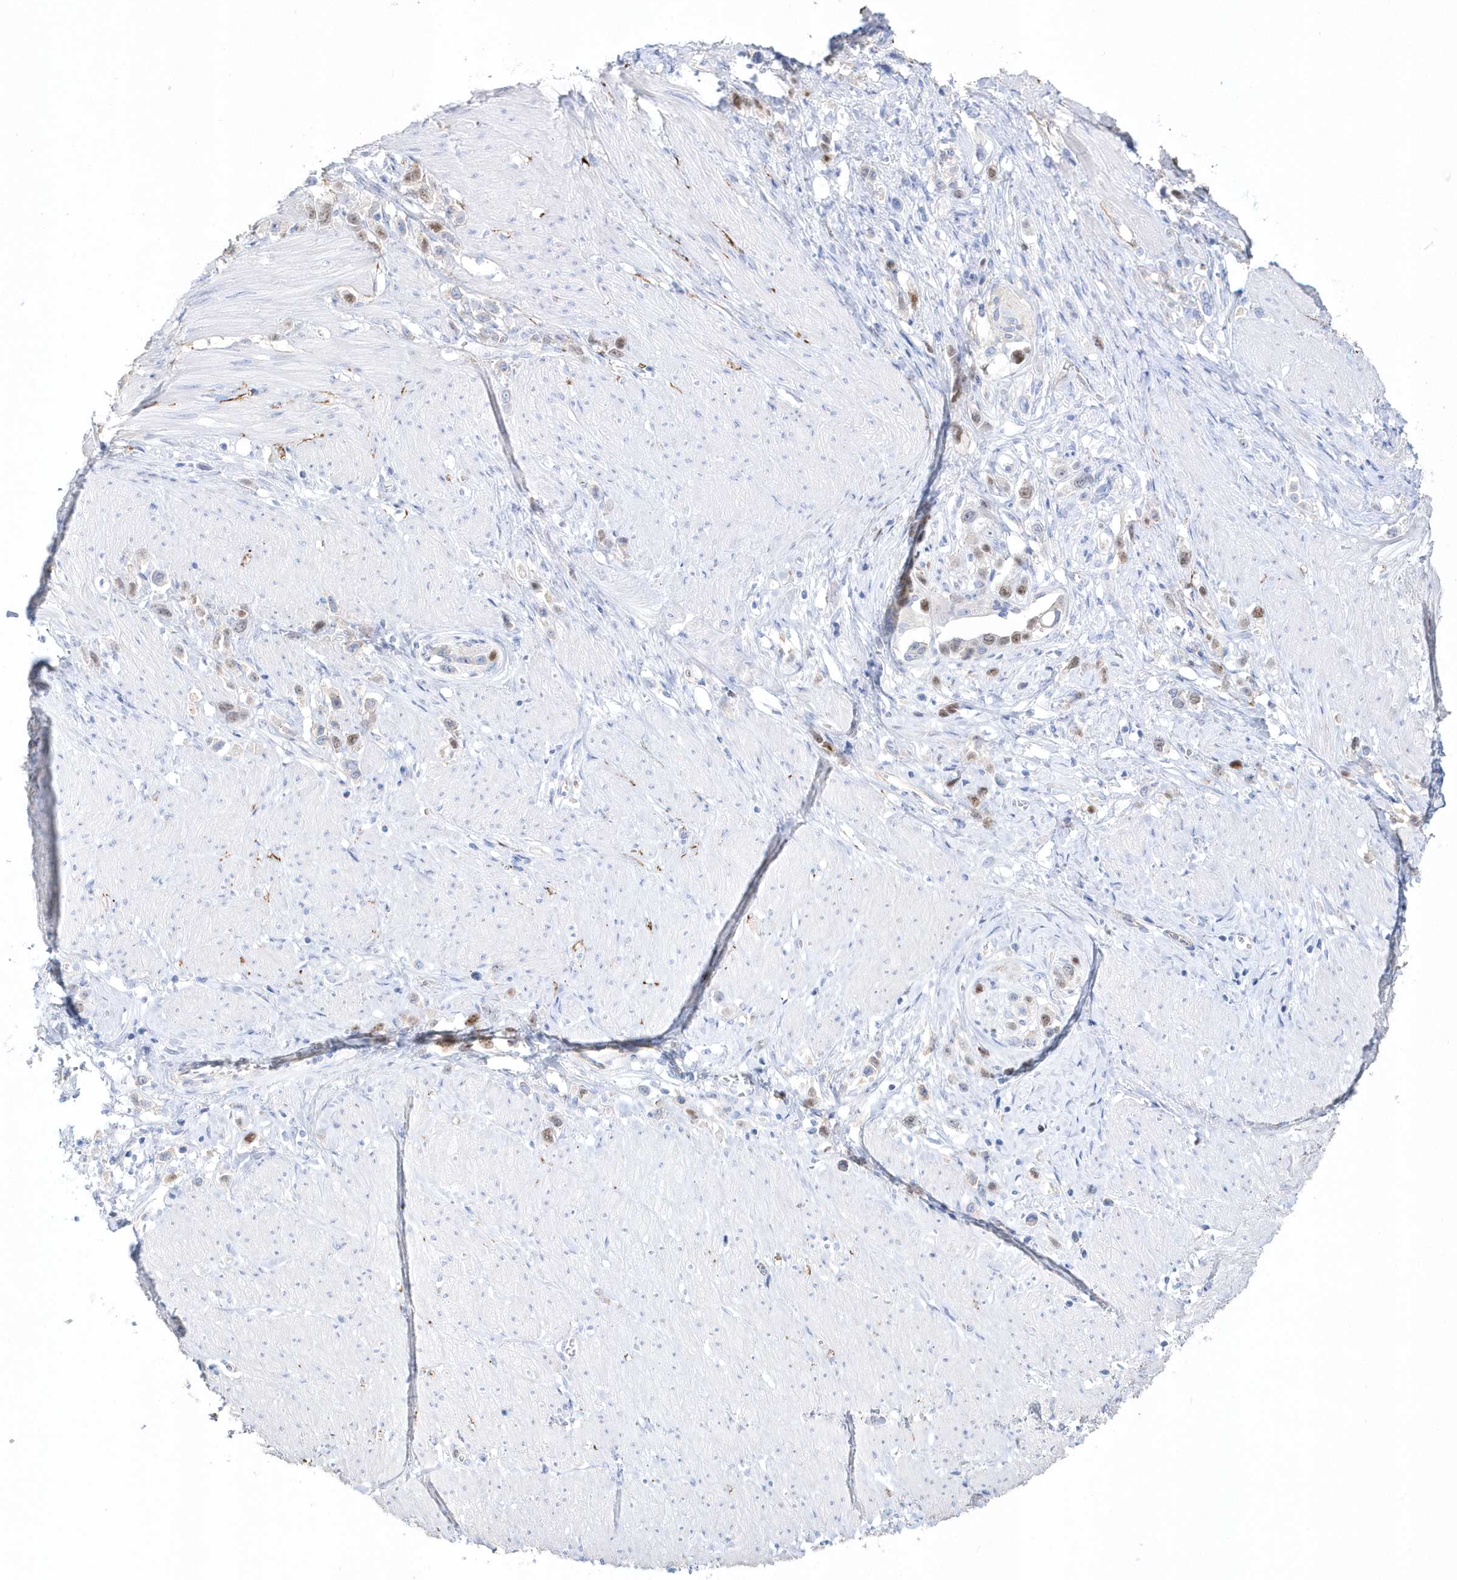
{"staining": {"intensity": "moderate", "quantity": "25%-75%", "location": "nuclear"}, "tissue": "stomach cancer", "cell_type": "Tumor cells", "image_type": "cancer", "snomed": [{"axis": "morphology", "description": "Normal tissue, NOS"}, {"axis": "morphology", "description": "Adenocarcinoma, NOS"}, {"axis": "topography", "description": "Stomach, upper"}, {"axis": "topography", "description": "Stomach"}], "caption": "Human adenocarcinoma (stomach) stained with a brown dye demonstrates moderate nuclear positive staining in approximately 25%-75% of tumor cells.", "gene": "TMCO6", "patient": {"sex": "female", "age": 65}}